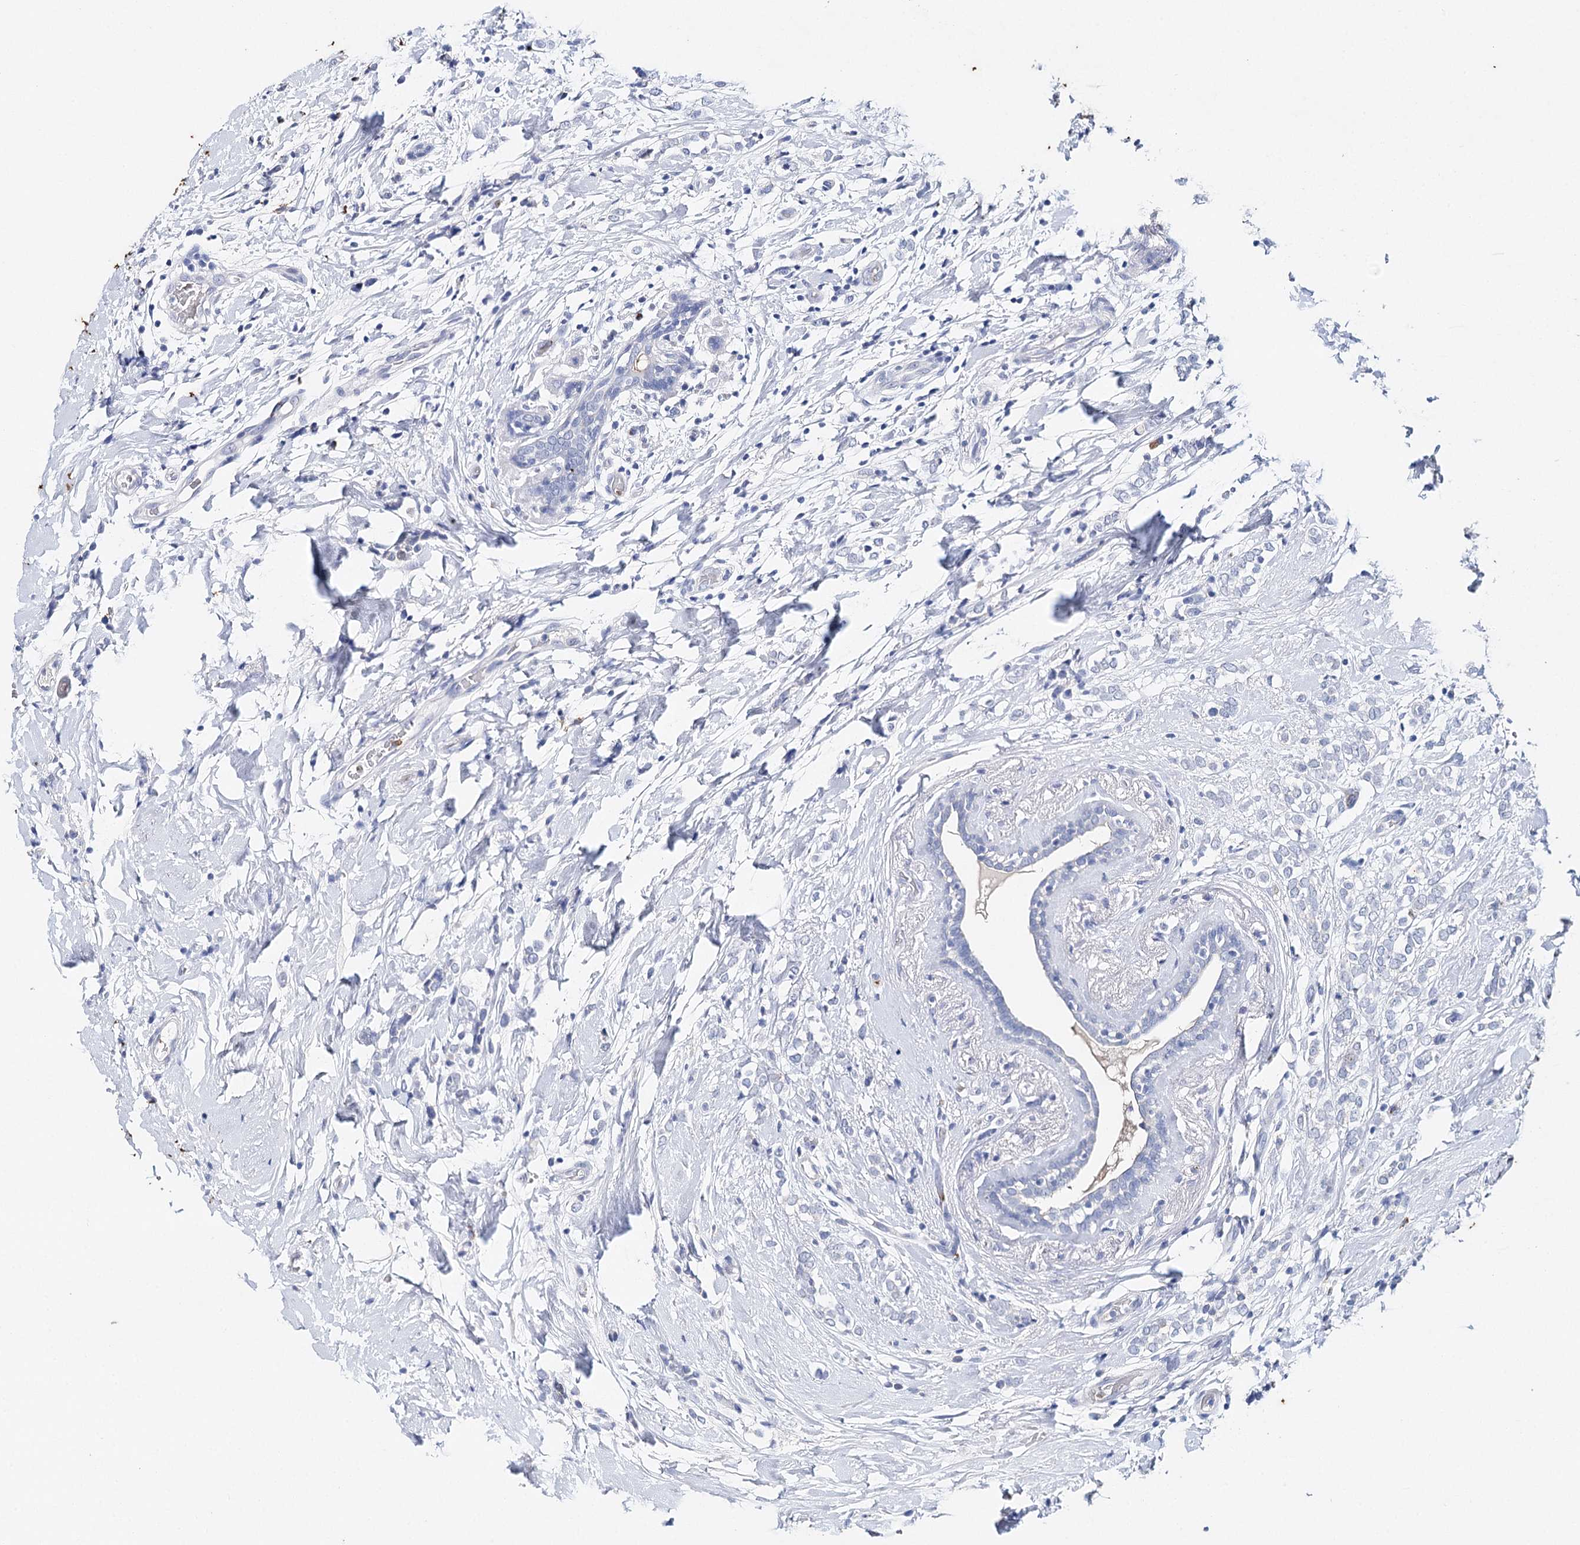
{"staining": {"intensity": "negative", "quantity": "none", "location": "none"}, "tissue": "breast cancer", "cell_type": "Tumor cells", "image_type": "cancer", "snomed": [{"axis": "morphology", "description": "Normal tissue, NOS"}, {"axis": "morphology", "description": "Lobular carcinoma"}, {"axis": "topography", "description": "Breast"}], "caption": "Tumor cells are negative for protein expression in human lobular carcinoma (breast).", "gene": "CEACAM8", "patient": {"sex": "female", "age": 47}}